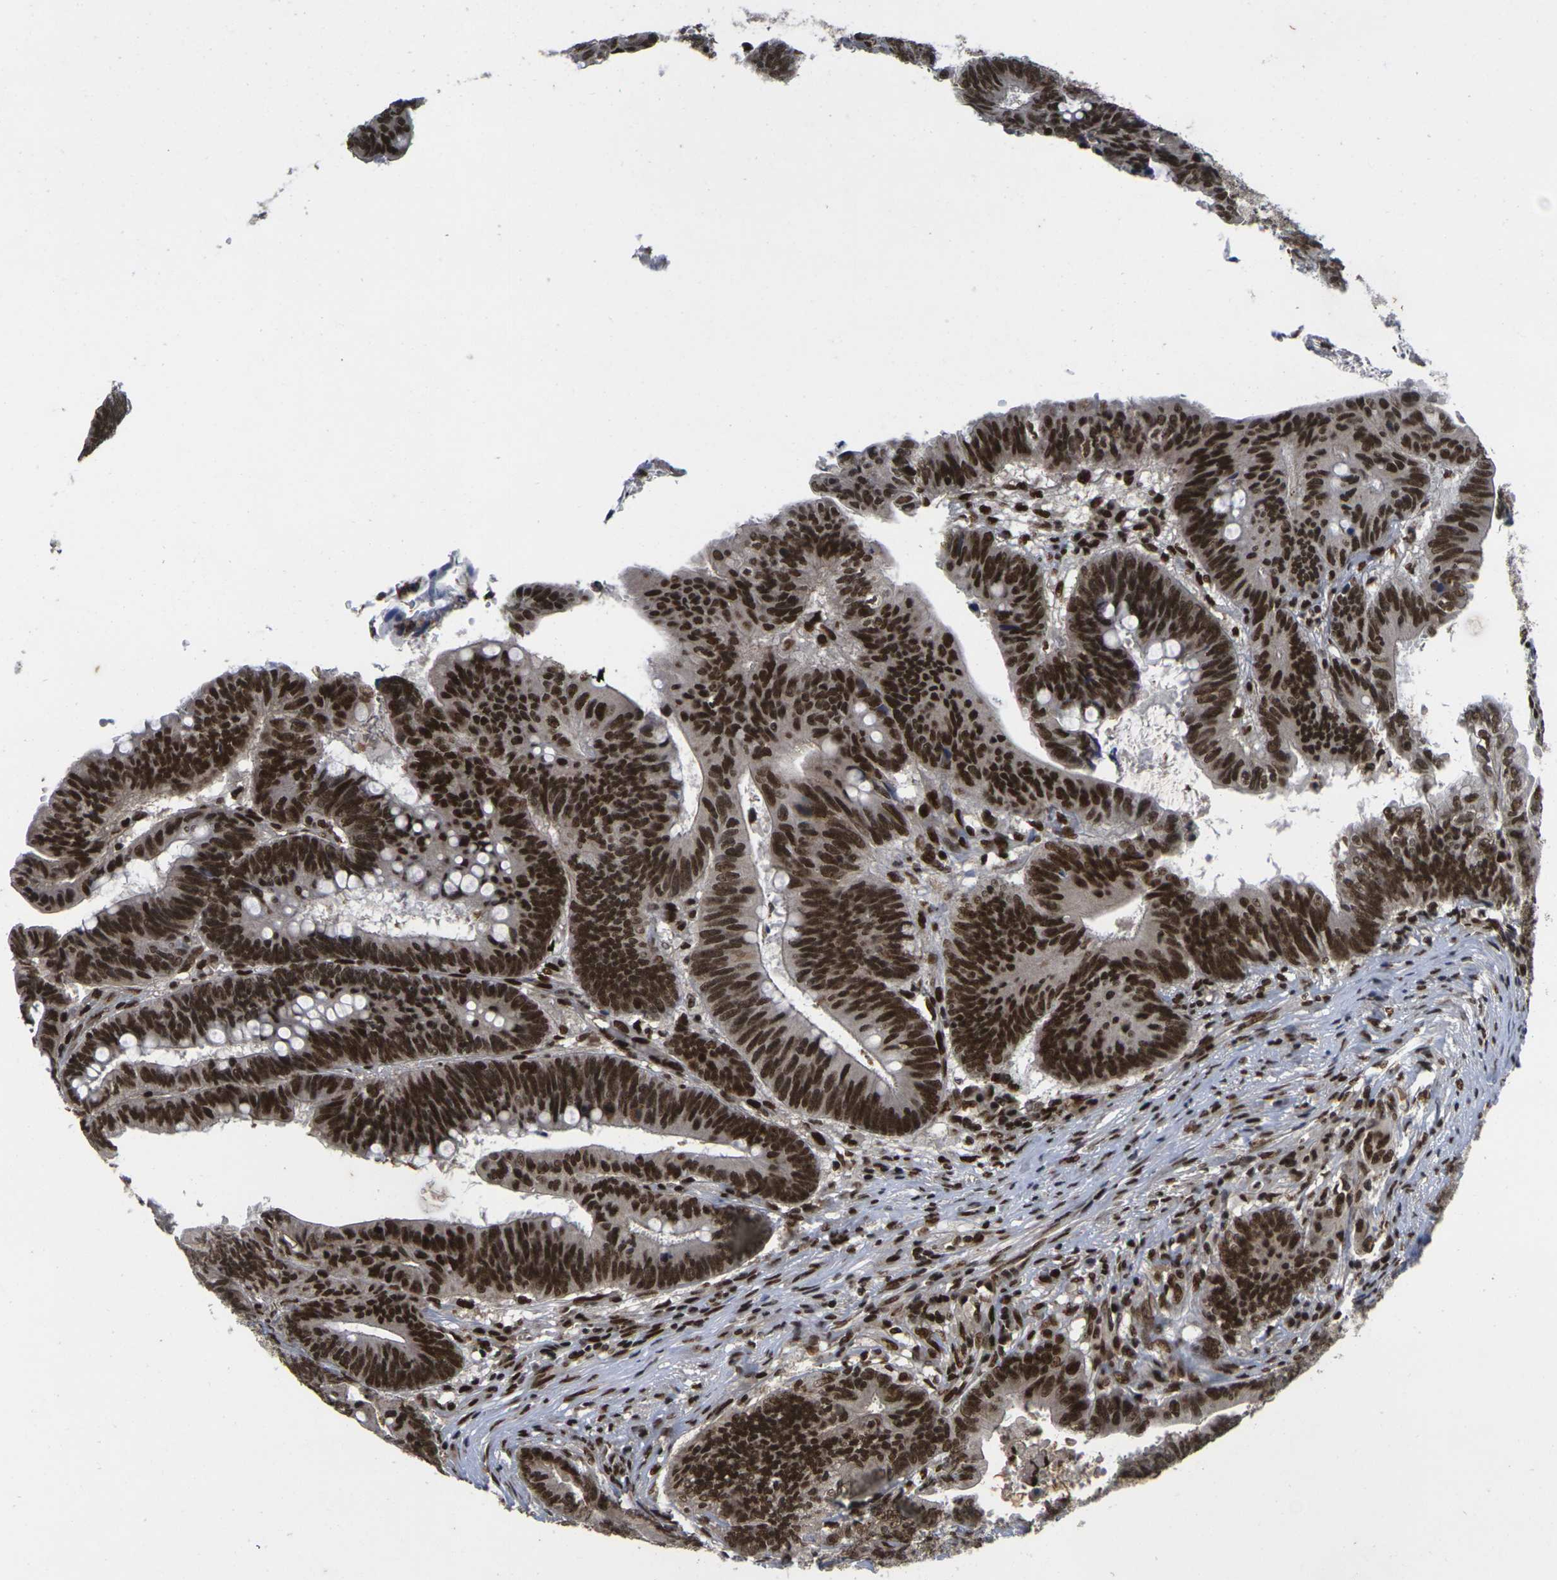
{"staining": {"intensity": "strong", "quantity": ">75%", "location": "nuclear"}, "tissue": "colorectal cancer", "cell_type": "Tumor cells", "image_type": "cancer", "snomed": [{"axis": "morphology", "description": "Adenocarcinoma, NOS"}, {"axis": "topography", "description": "Colon"}], "caption": "Colorectal cancer (adenocarcinoma) stained with a protein marker exhibits strong staining in tumor cells.", "gene": "GTF2E1", "patient": {"sex": "male", "age": 45}}